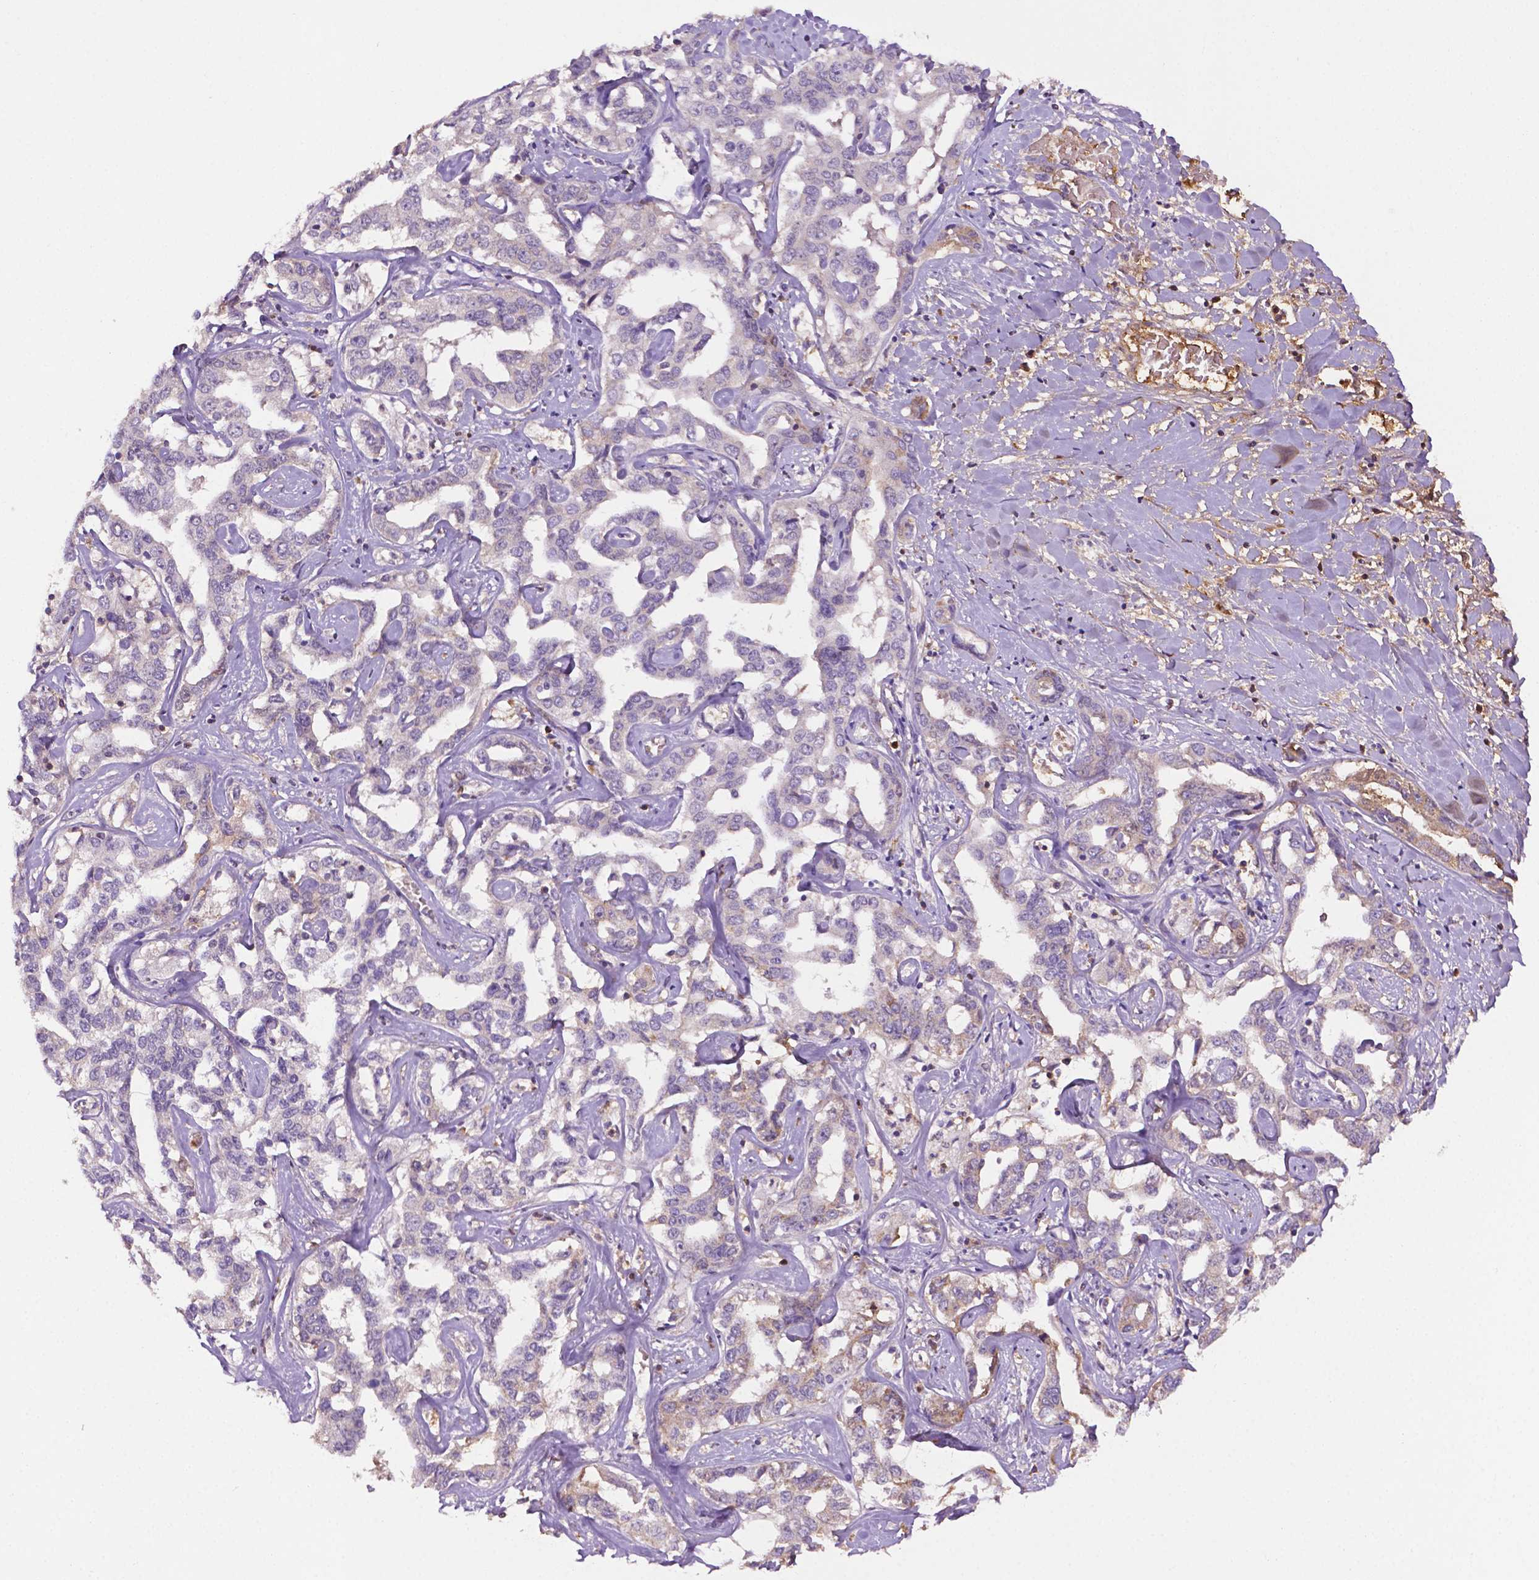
{"staining": {"intensity": "negative", "quantity": "none", "location": "none"}, "tissue": "liver cancer", "cell_type": "Tumor cells", "image_type": "cancer", "snomed": [{"axis": "morphology", "description": "Cholangiocarcinoma"}, {"axis": "topography", "description": "Liver"}], "caption": "Liver cholangiocarcinoma stained for a protein using immunohistochemistry (IHC) displays no positivity tumor cells.", "gene": "FBLN1", "patient": {"sex": "male", "age": 59}}